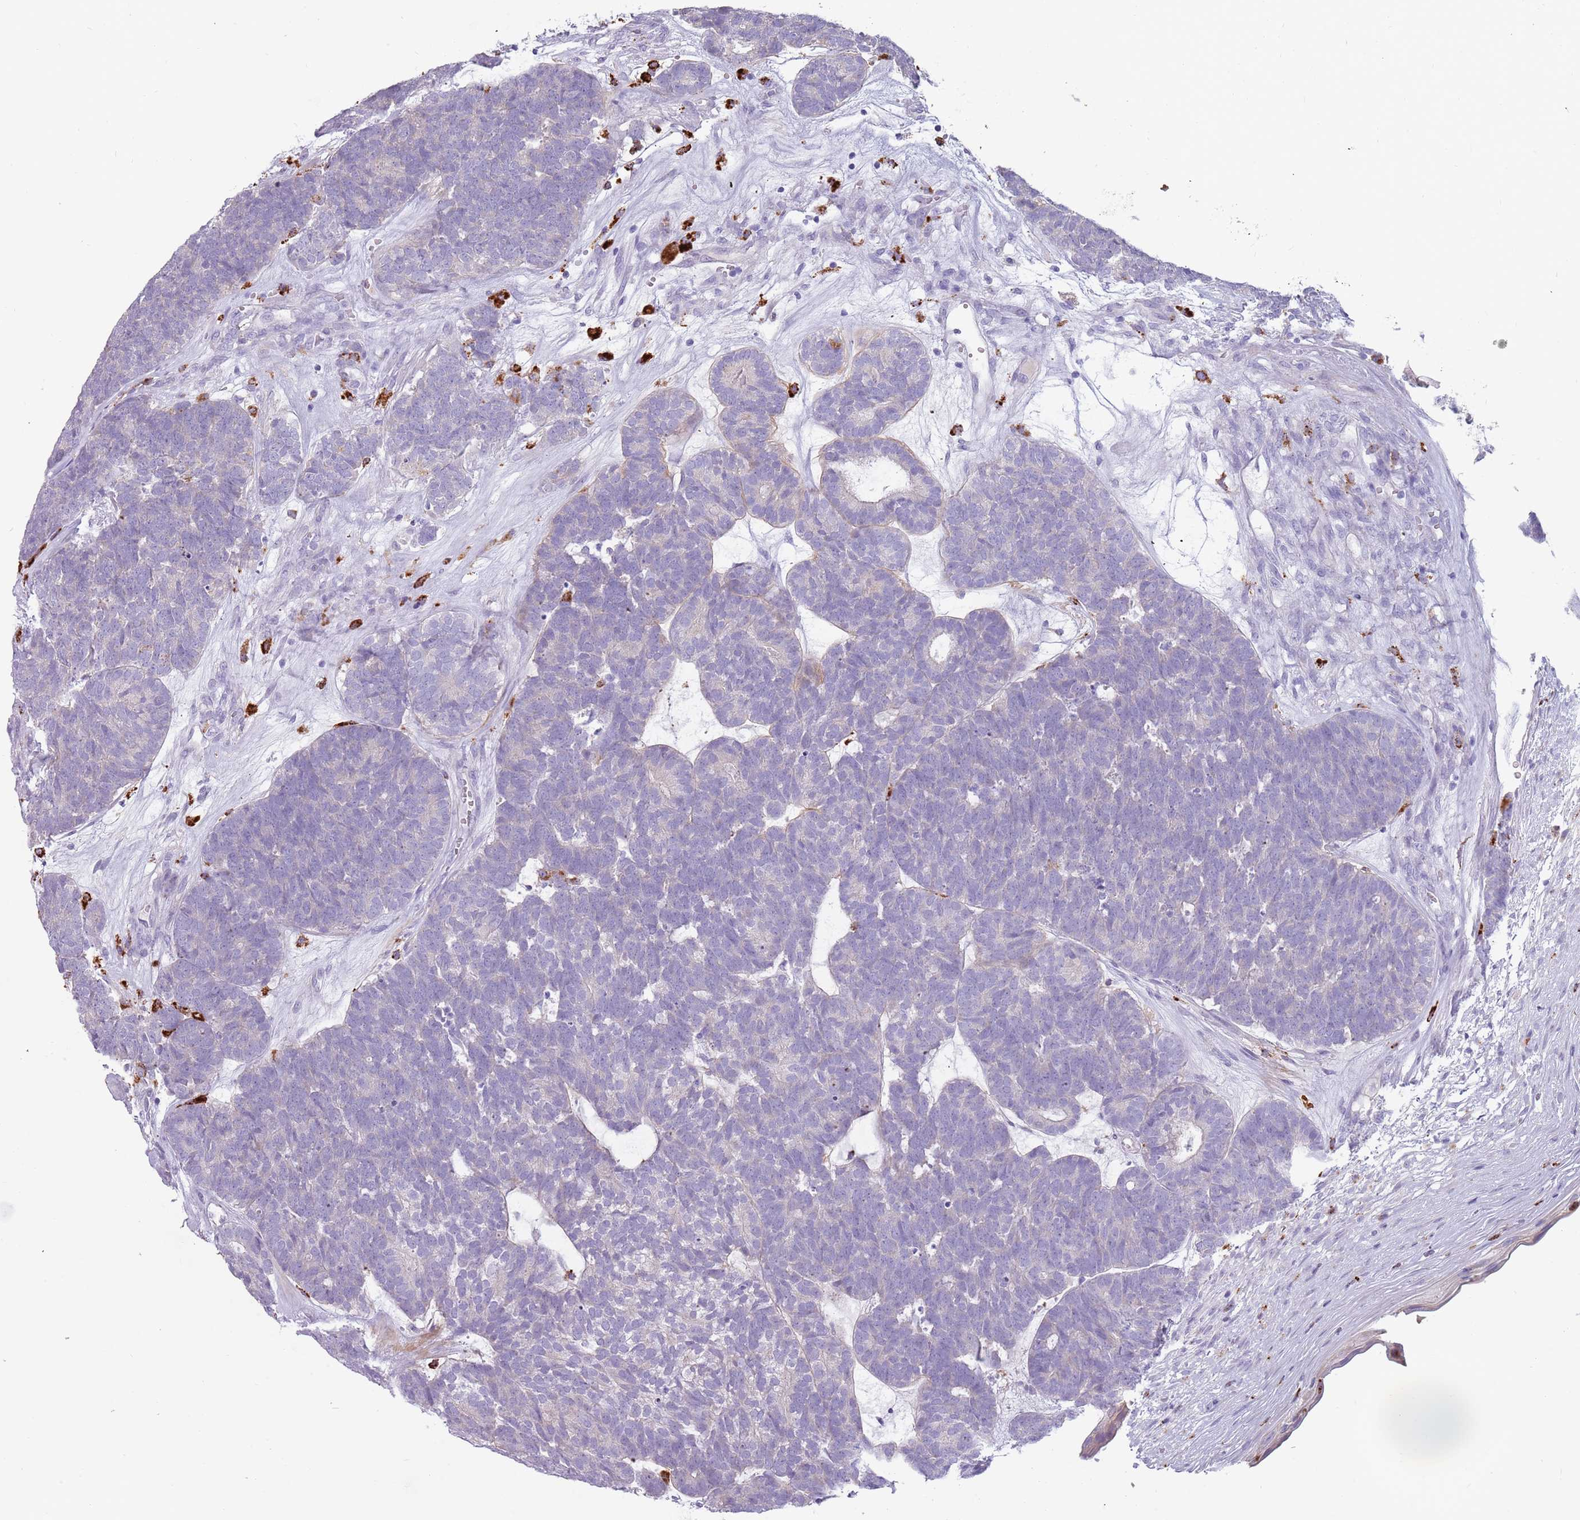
{"staining": {"intensity": "negative", "quantity": "none", "location": "none"}, "tissue": "head and neck cancer", "cell_type": "Tumor cells", "image_type": "cancer", "snomed": [{"axis": "morphology", "description": "Adenocarcinoma, NOS"}, {"axis": "topography", "description": "Head-Neck"}], "caption": "Tumor cells are negative for brown protein staining in head and neck cancer (adenocarcinoma).", "gene": "NWD2", "patient": {"sex": "female", "age": 81}}